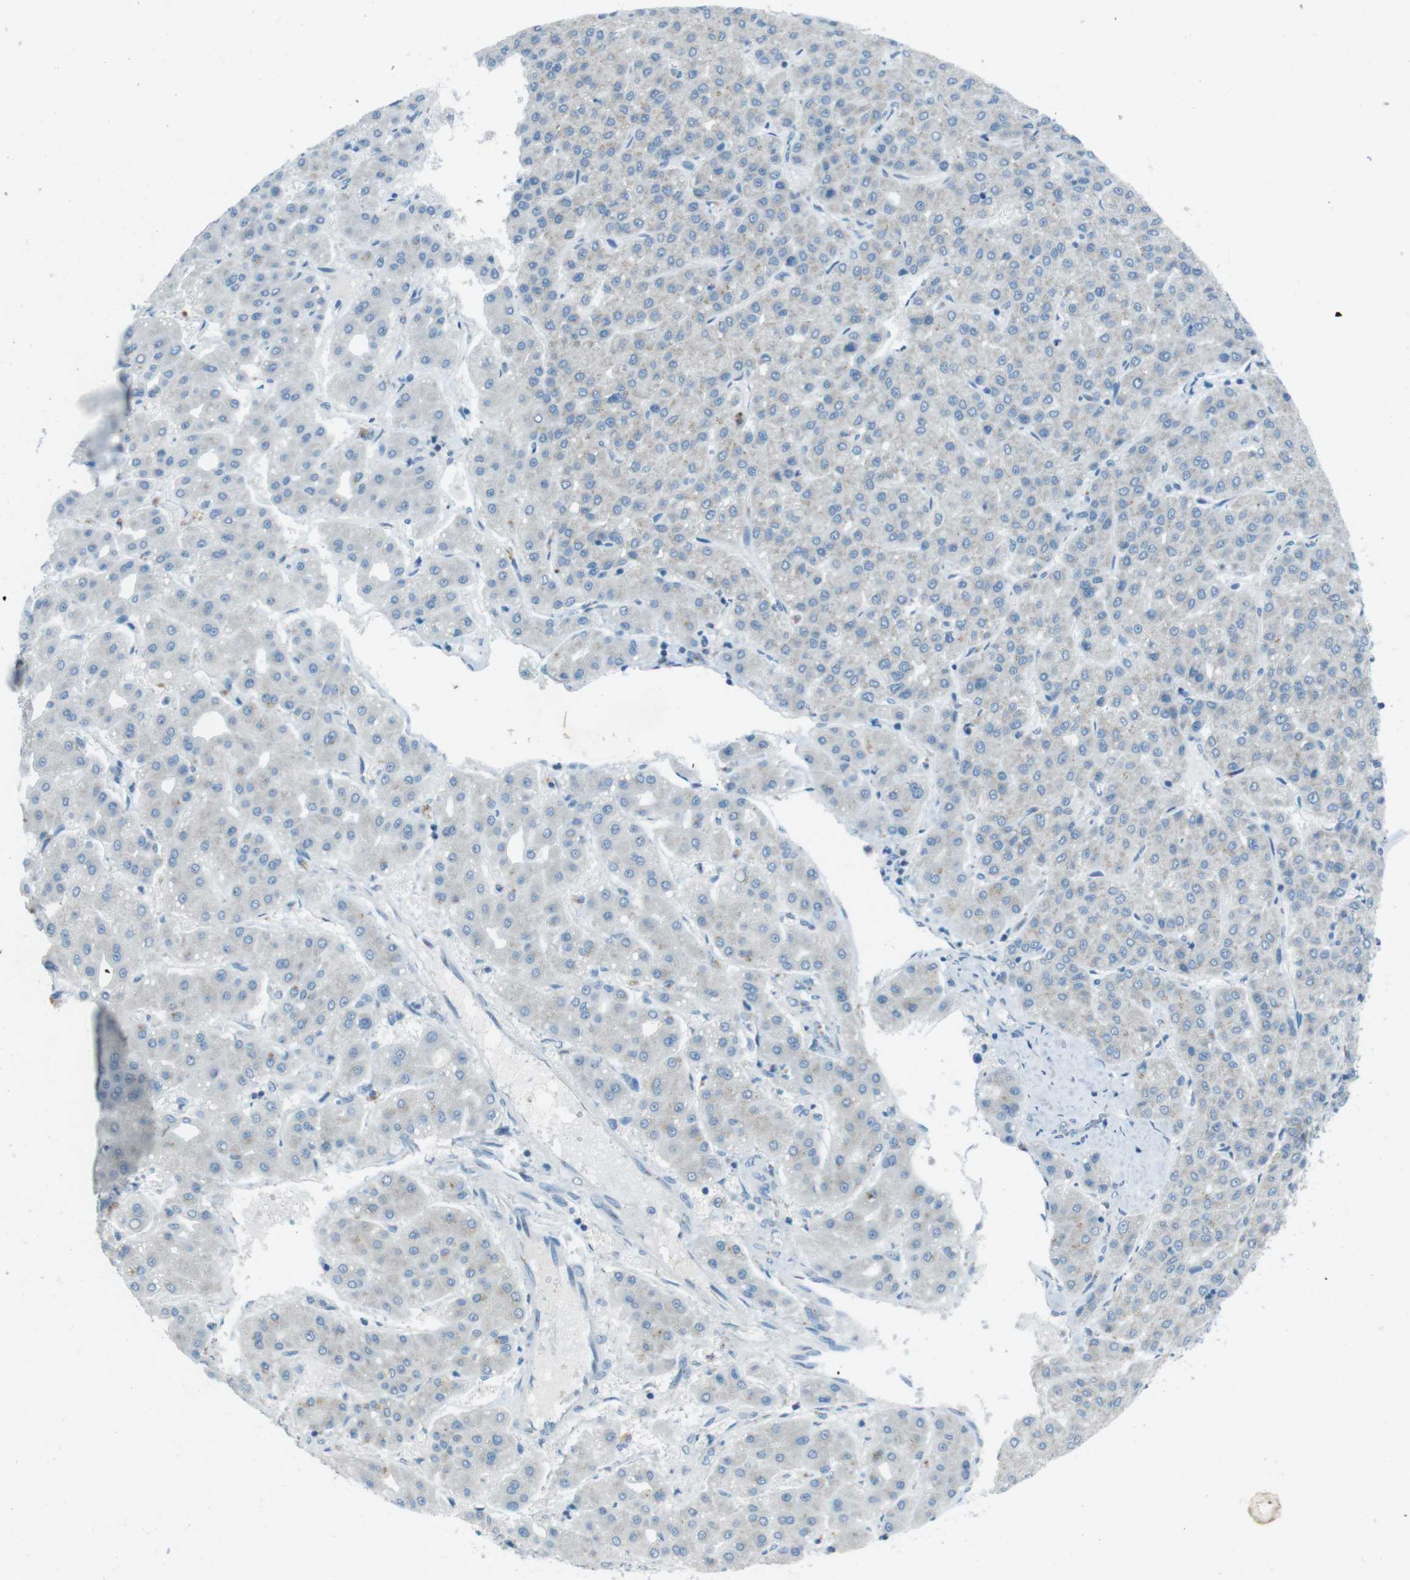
{"staining": {"intensity": "negative", "quantity": "none", "location": "none"}, "tissue": "liver cancer", "cell_type": "Tumor cells", "image_type": "cancer", "snomed": [{"axis": "morphology", "description": "Carcinoma, Hepatocellular, NOS"}, {"axis": "topography", "description": "Liver"}], "caption": "IHC histopathology image of neoplastic tissue: human liver cancer (hepatocellular carcinoma) stained with DAB reveals no significant protein positivity in tumor cells.", "gene": "TXNDC15", "patient": {"sex": "male", "age": 65}}